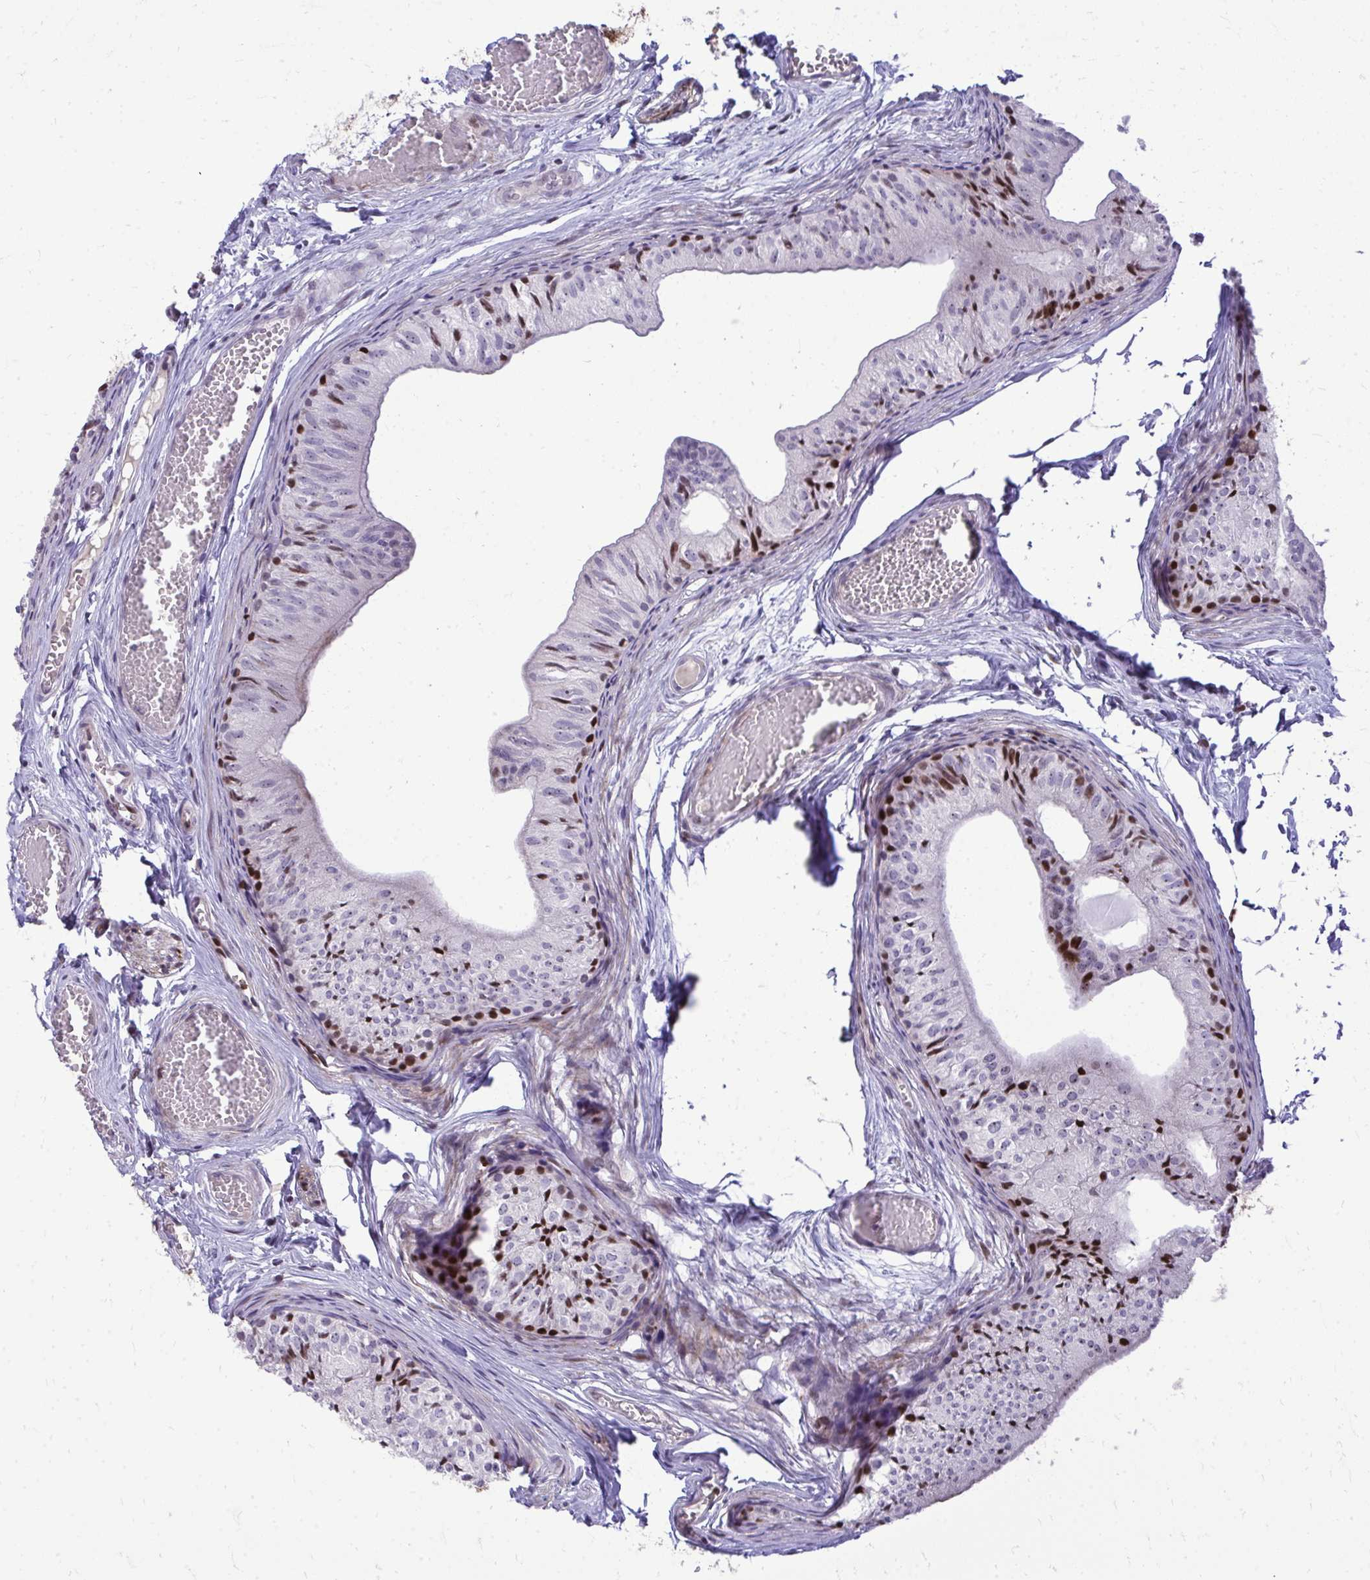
{"staining": {"intensity": "strong", "quantity": "<25%", "location": "nuclear"}, "tissue": "epididymis", "cell_type": "Glandular cells", "image_type": "normal", "snomed": [{"axis": "morphology", "description": "Normal tissue, NOS"}, {"axis": "topography", "description": "Epididymis"}], "caption": "A histopathology image of human epididymis stained for a protein exhibits strong nuclear brown staining in glandular cells.", "gene": "DLX4", "patient": {"sex": "male", "age": 25}}